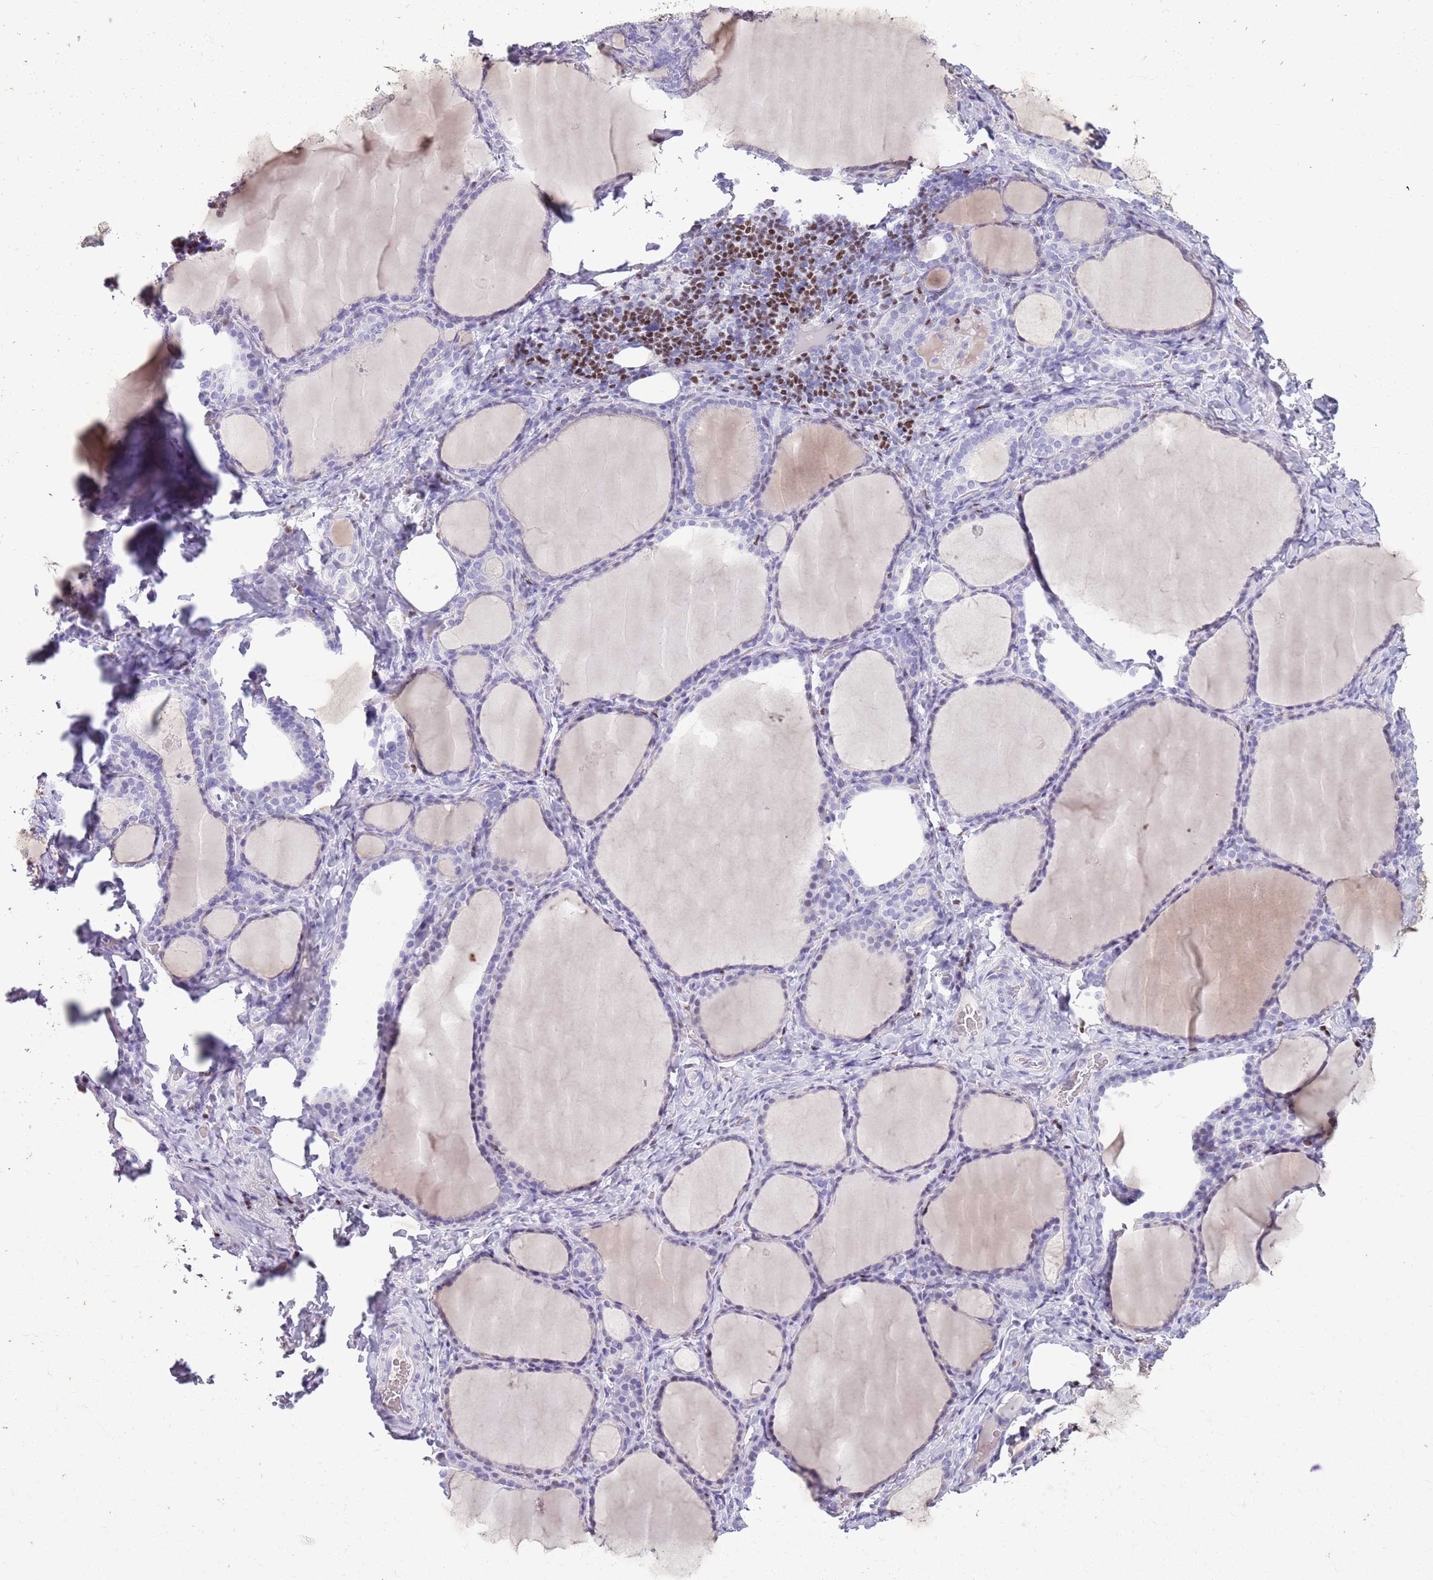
{"staining": {"intensity": "negative", "quantity": "none", "location": "none"}, "tissue": "thyroid gland", "cell_type": "Glandular cells", "image_type": "normal", "snomed": [{"axis": "morphology", "description": "Normal tissue, NOS"}, {"axis": "topography", "description": "Thyroid gland"}], "caption": "The micrograph displays no staining of glandular cells in normal thyroid gland. Nuclei are stained in blue.", "gene": "BCL11B", "patient": {"sex": "female", "age": 39}}